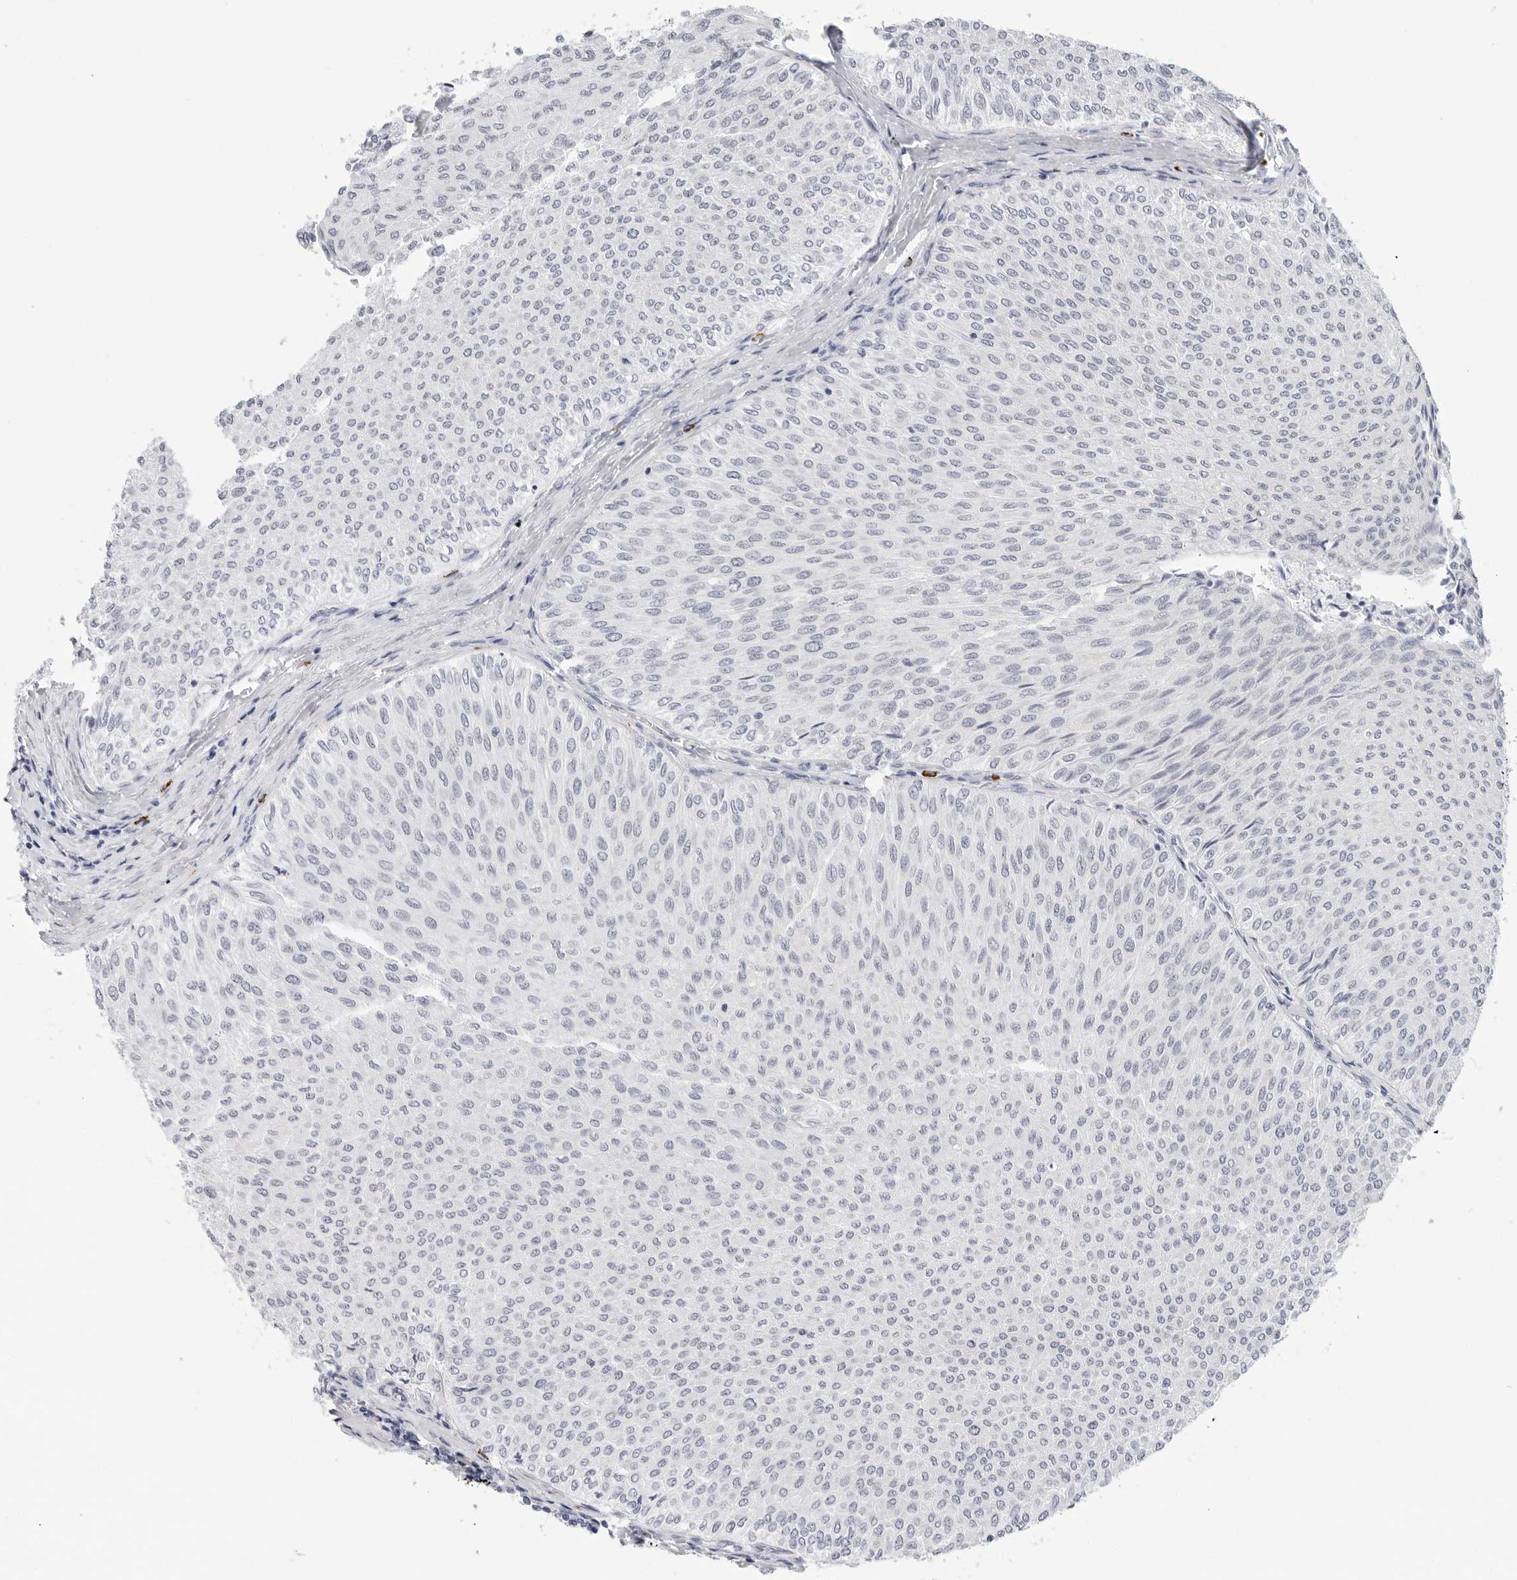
{"staining": {"intensity": "negative", "quantity": "none", "location": "none"}, "tissue": "urothelial cancer", "cell_type": "Tumor cells", "image_type": "cancer", "snomed": [{"axis": "morphology", "description": "Urothelial carcinoma, Low grade"}, {"axis": "topography", "description": "Urinary bladder"}], "caption": "Immunohistochemistry of human low-grade urothelial carcinoma reveals no staining in tumor cells.", "gene": "HSPB7", "patient": {"sex": "male", "age": 78}}